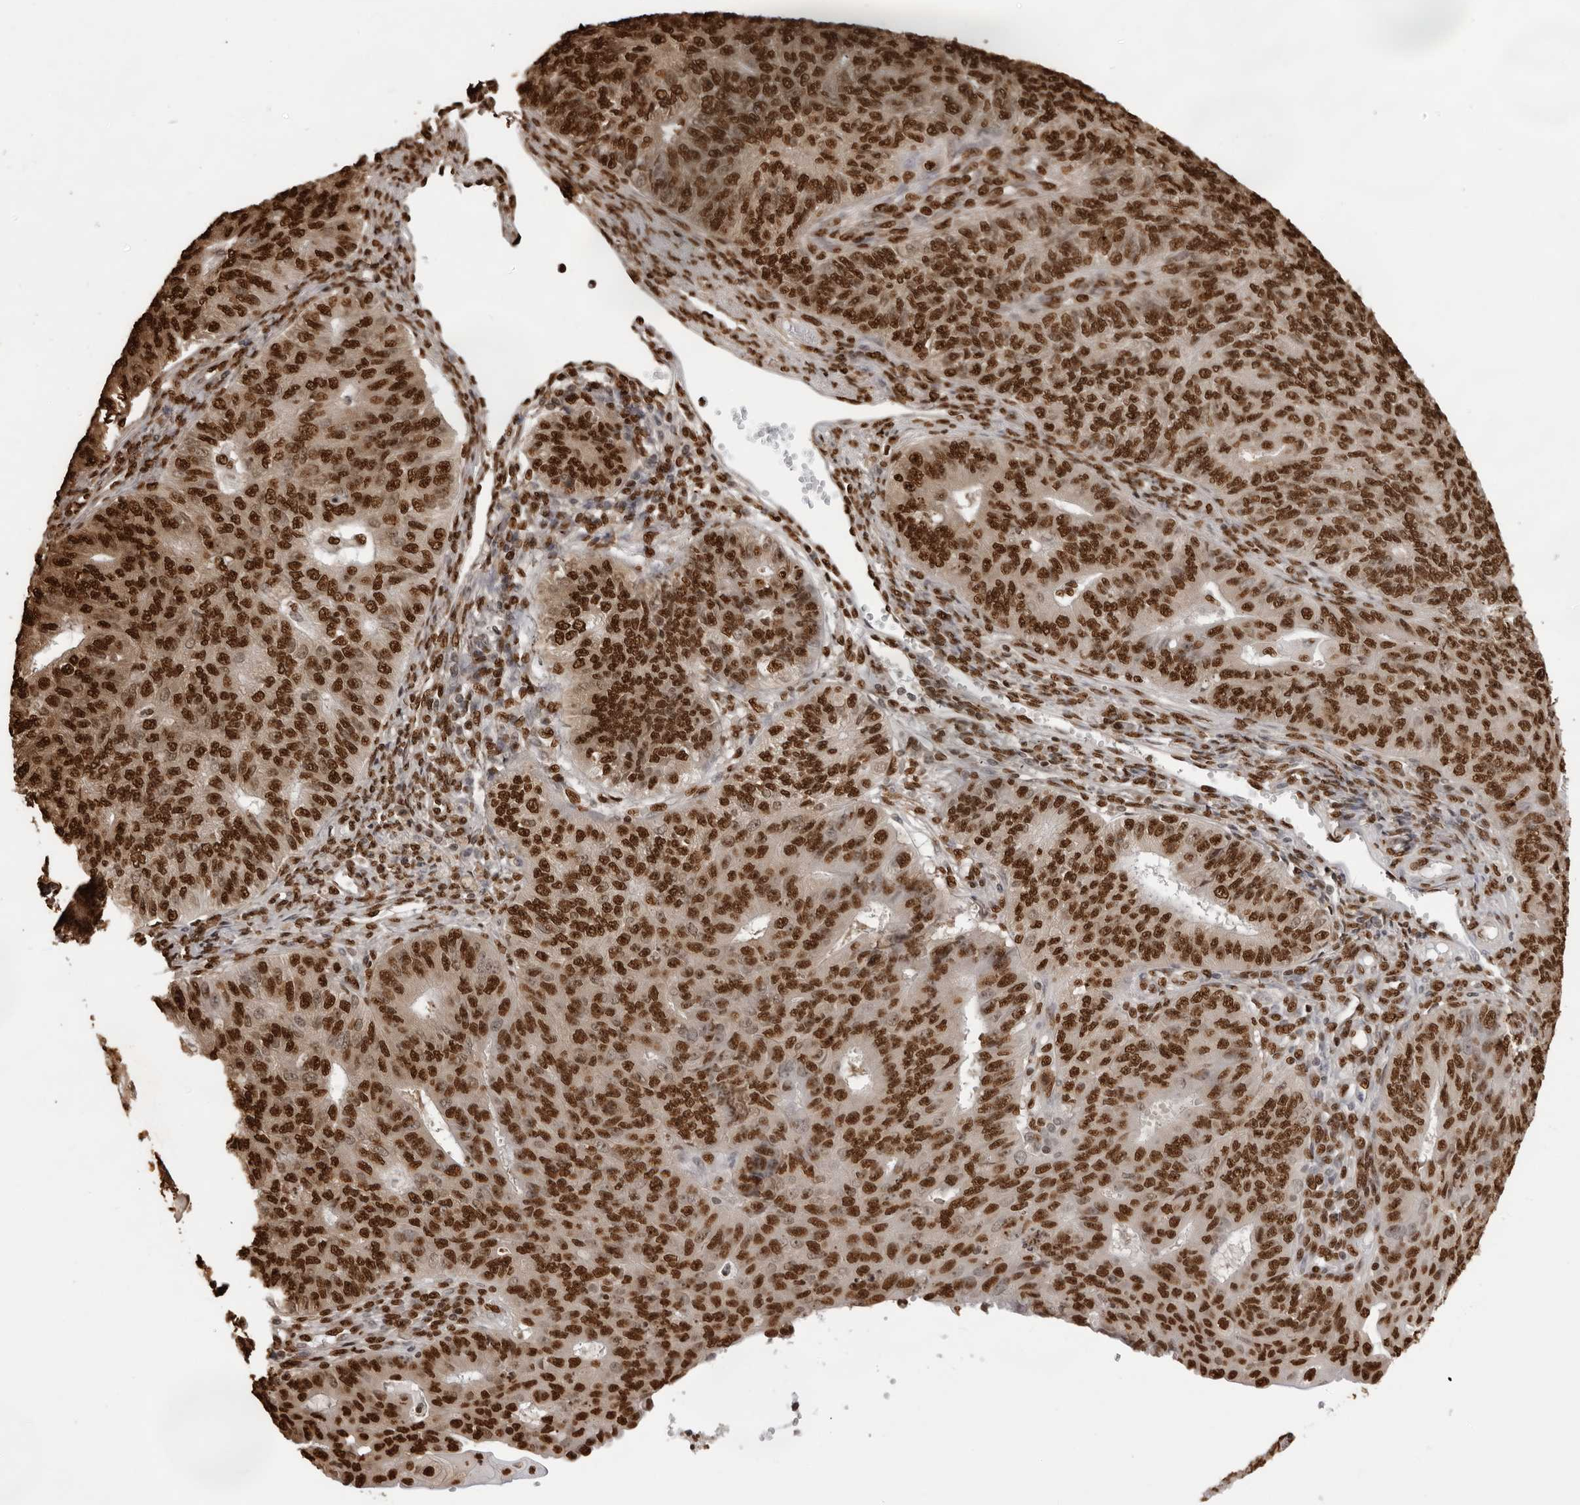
{"staining": {"intensity": "strong", "quantity": ">75%", "location": "nuclear"}, "tissue": "endometrial cancer", "cell_type": "Tumor cells", "image_type": "cancer", "snomed": [{"axis": "morphology", "description": "Adenocarcinoma, NOS"}, {"axis": "topography", "description": "Endometrium"}], "caption": "High-power microscopy captured an immunohistochemistry image of endometrial cancer (adenocarcinoma), revealing strong nuclear staining in approximately >75% of tumor cells. (DAB (3,3'-diaminobenzidine) IHC, brown staining for protein, blue staining for nuclei).", "gene": "ZFP91", "patient": {"sex": "female", "age": 32}}